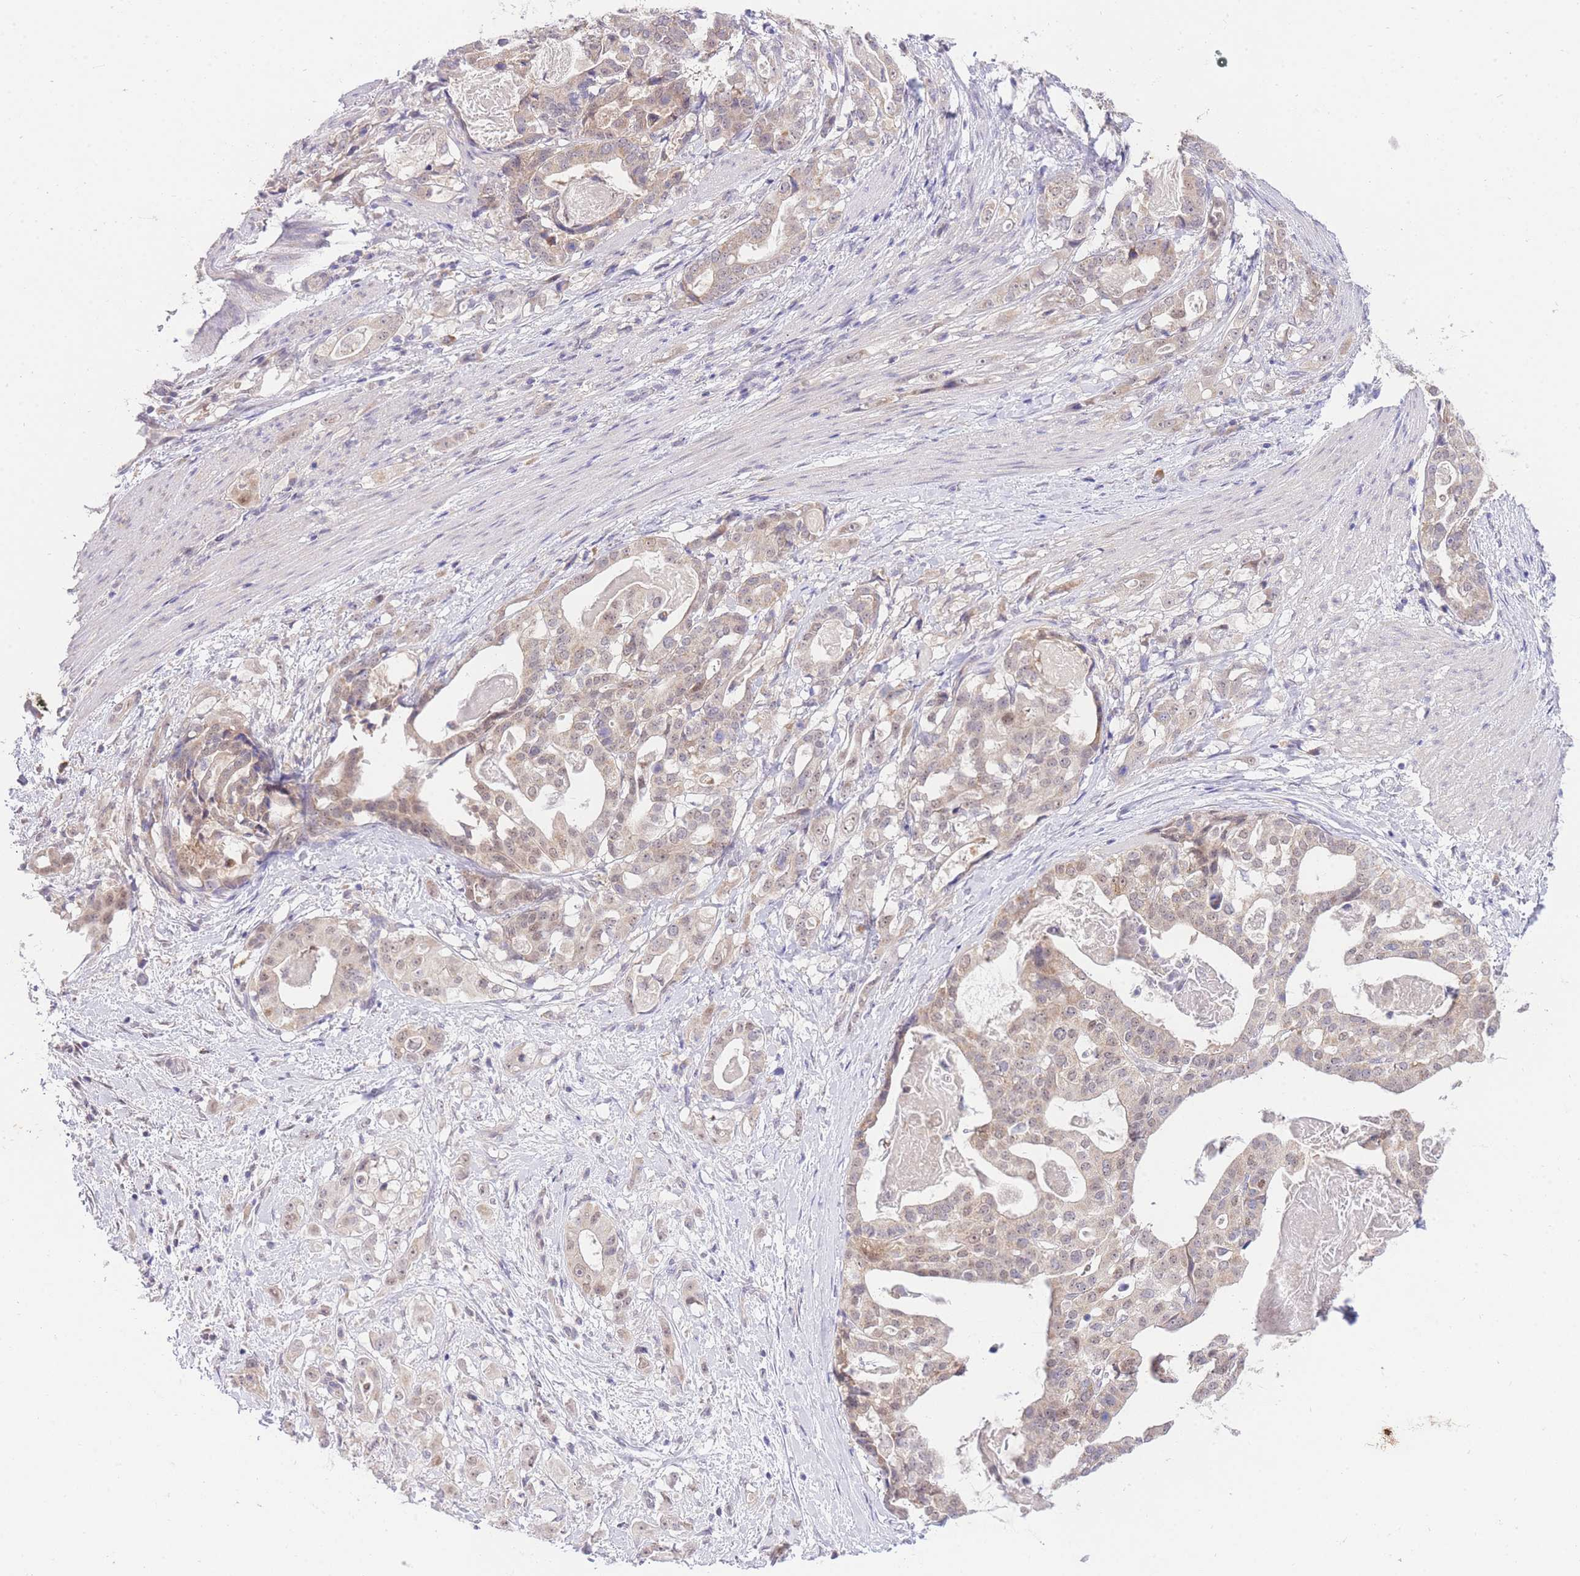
{"staining": {"intensity": "weak", "quantity": ">75%", "location": "cytoplasmic/membranous,nuclear"}, "tissue": "stomach cancer", "cell_type": "Tumor cells", "image_type": "cancer", "snomed": [{"axis": "morphology", "description": "Adenocarcinoma, NOS"}, {"axis": "topography", "description": "Stomach"}], "caption": "A histopathology image of human stomach cancer (adenocarcinoma) stained for a protein exhibits weak cytoplasmic/membranous and nuclear brown staining in tumor cells.", "gene": "UBXN7", "patient": {"sex": "male", "age": 48}}